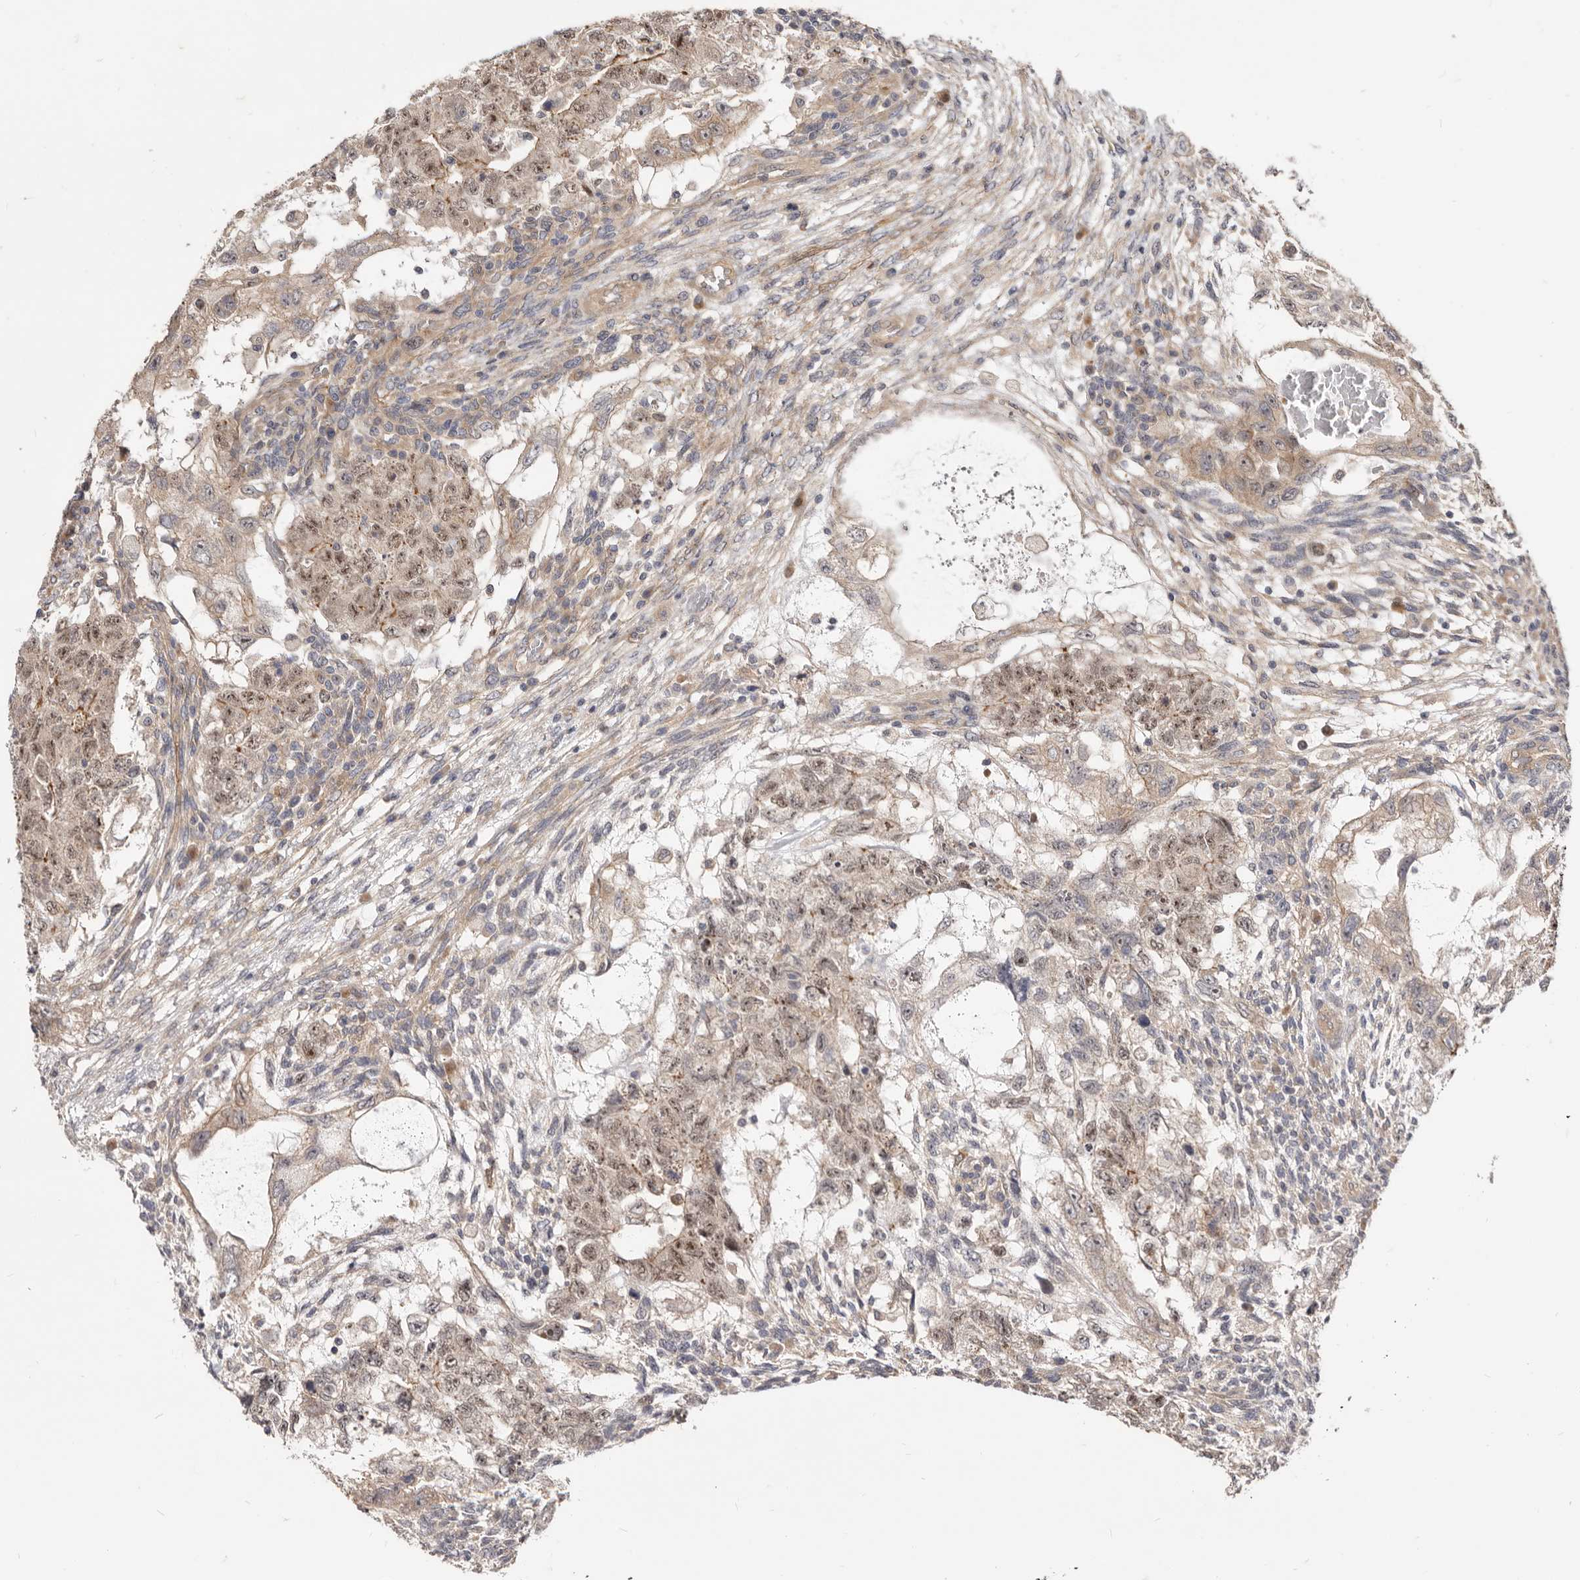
{"staining": {"intensity": "moderate", "quantity": ">75%", "location": "cytoplasmic/membranous,nuclear"}, "tissue": "testis cancer", "cell_type": "Tumor cells", "image_type": "cancer", "snomed": [{"axis": "morphology", "description": "Normal tissue, NOS"}, {"axis": "morphology", "description": "Carcinoma, Embryonal, NOS"}, {"axis": "topography", "description": "Testis"}], "caption": "Immunohistochemical staining of testis cancer (embryonal carcinoma) displays medium levels of moderate cytoplasmic/membranous and nuclear positivity in approximately >75% of tumor cells. Using DAB (brown) and hematoxylin (blue) stains, captured at high magnification using brightfield microscopy.", "gene": "GPATCH4", "patient": {"sex": "male", "age": 36}}